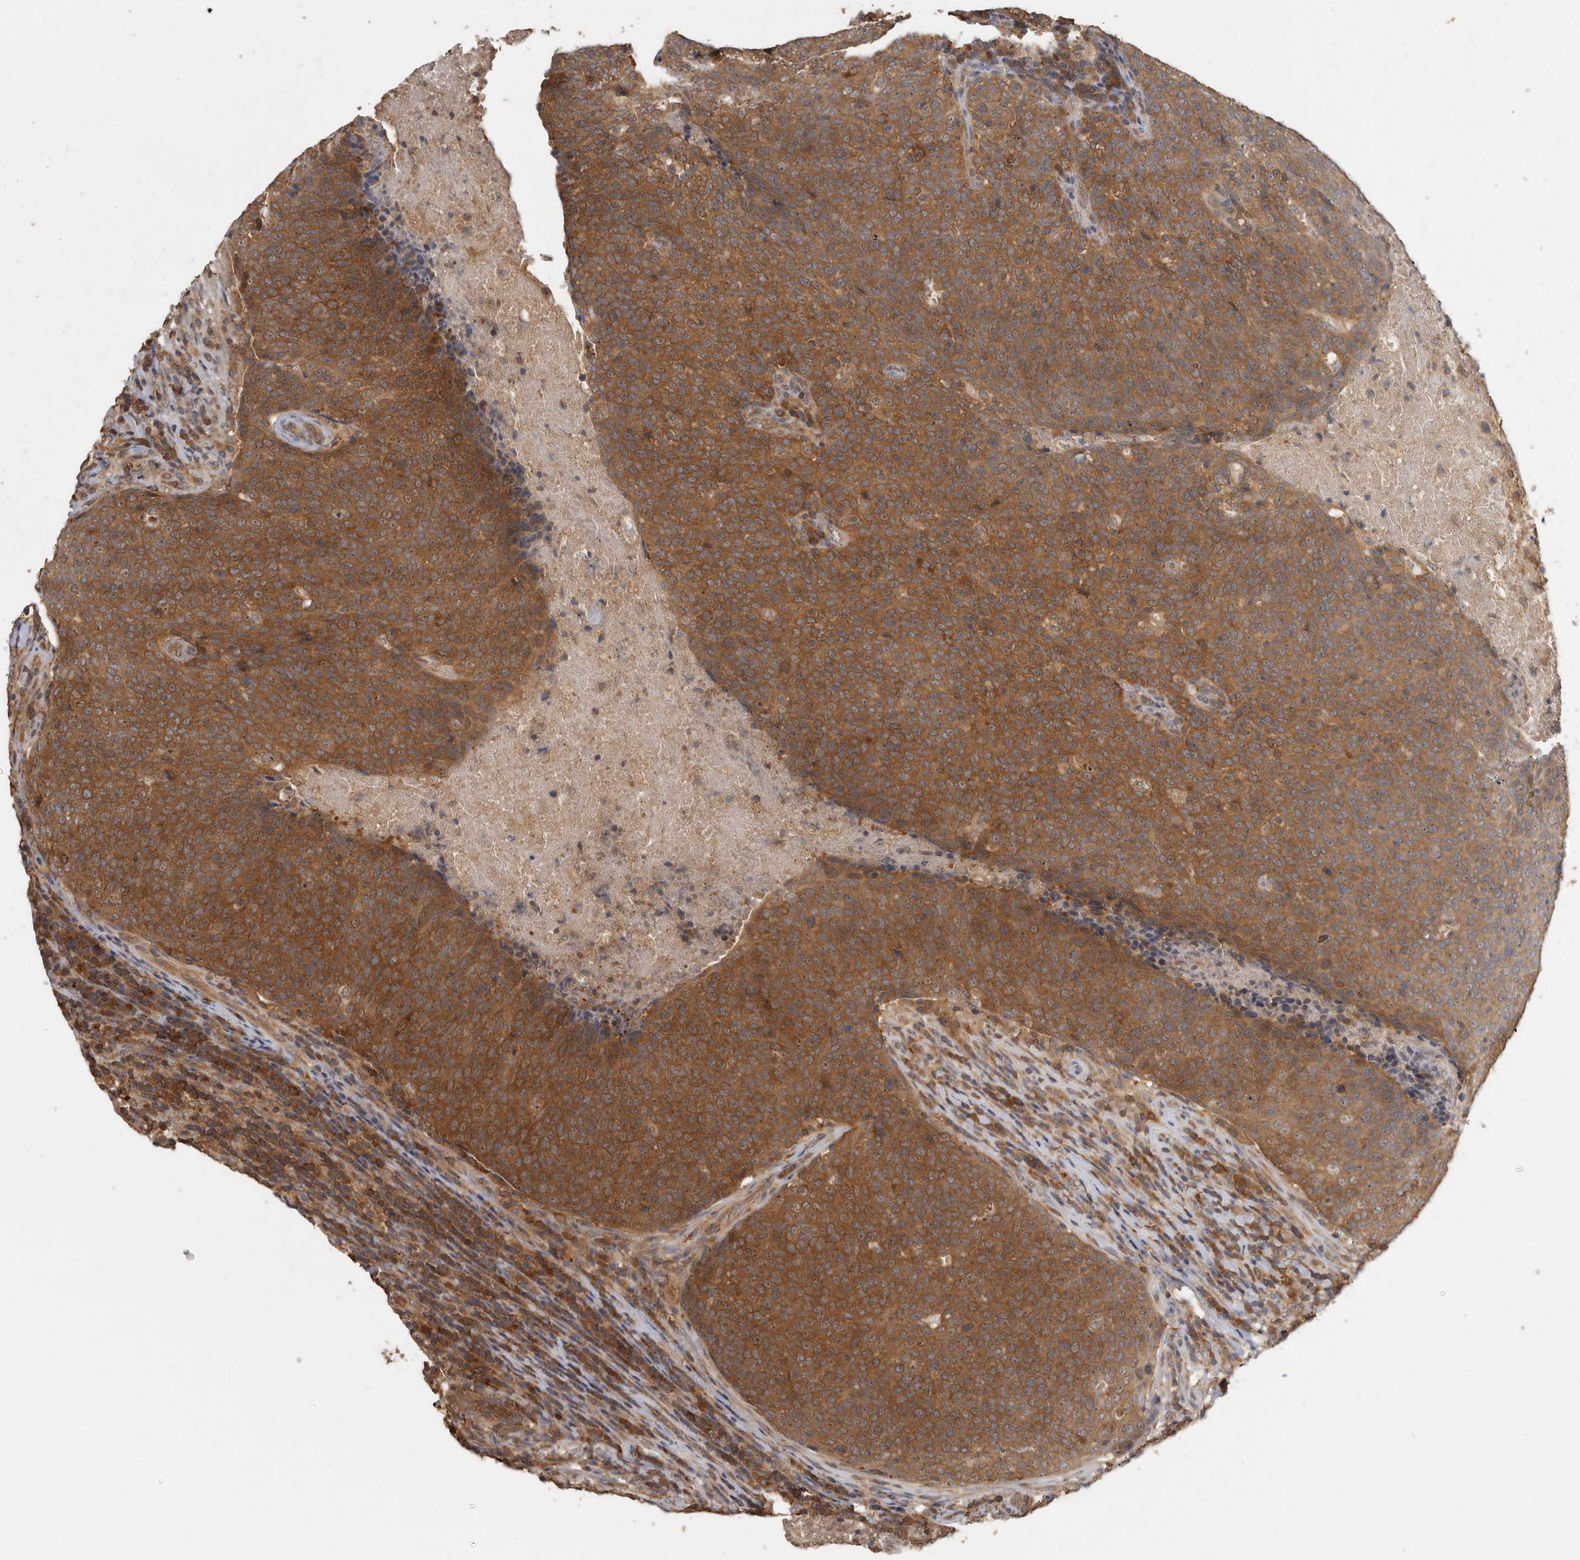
{"staining": {"intensity": "strong", "quantity": ">75%", "location": "cytoplasmic/membranous,nuclear"}, "tissue": "head and neck cancer", "cell_type": "Tumor cells", "image_type": "cancer", "snomed": [{"axis": "morphology", "description": "Squamous cell carcinoma, NOS"}, {"axis": "morphology", "description": "Squamous cell carcinoma, metastatic, NOS"}, {"axis": "topography", "description": "Lymph node"}, {"axis": "topography", "description": "Head-Neck"}], "caption": "Immunohistochemical staining of human head and neck cancer (squamous cell carcinoma) displays high levels of strong cytoplasmic/membranous and nuclear protein expression in approximately >75% of tumor cells.", "gene": "CCT8", "patient": {"sex": "male", "age": 62}}